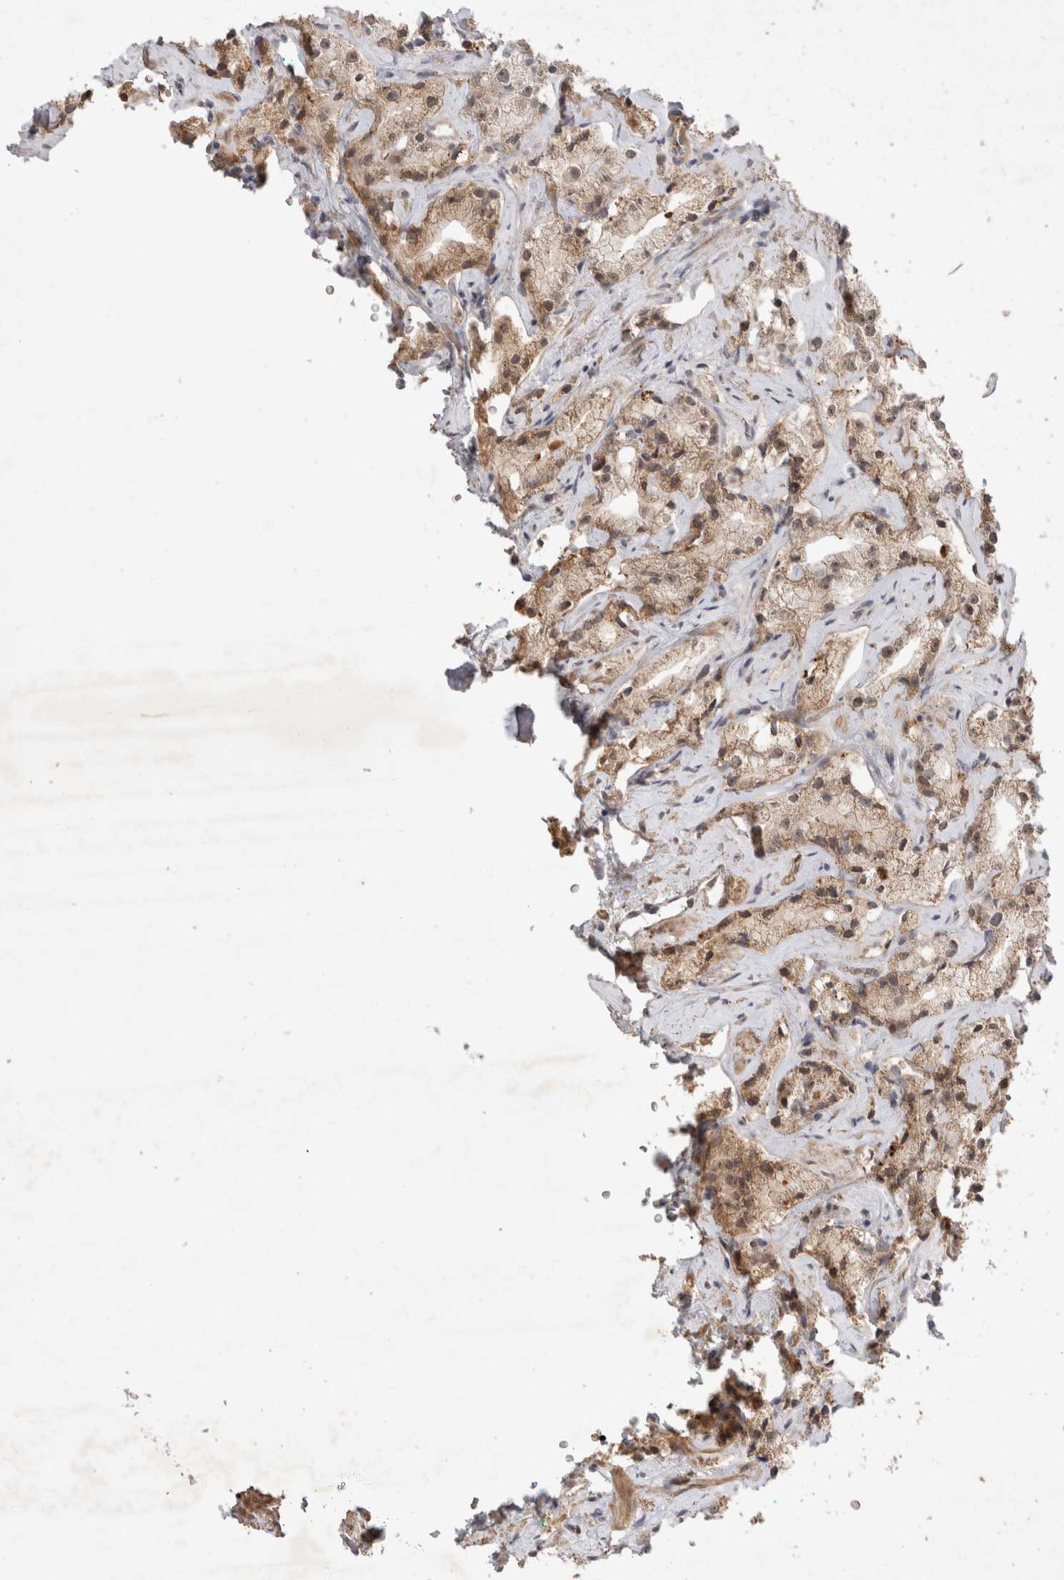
{"staining": {"intensity": "moderate", "quantity": ">75%", "location": "cytoplasmic/membranous"}, "tissue": "prostate cancer", "cell_type": "Tumor cells", "image_type": "cancer", "snomed": [{"axis": "morphology", "description": "Adenocarcinoma, High grade"}, {"axis": "topography", "description": "Prostate"}], "caption": "Immunohistochemical staining of prostate cancer (adenocarcinoma (high-grade)) reveals moderate cytoplasmic/membranous protein staining in approximately >75% of tumor cells.", "gene": "FAM221A", "patient": {"sex": "male", "age": 64}}